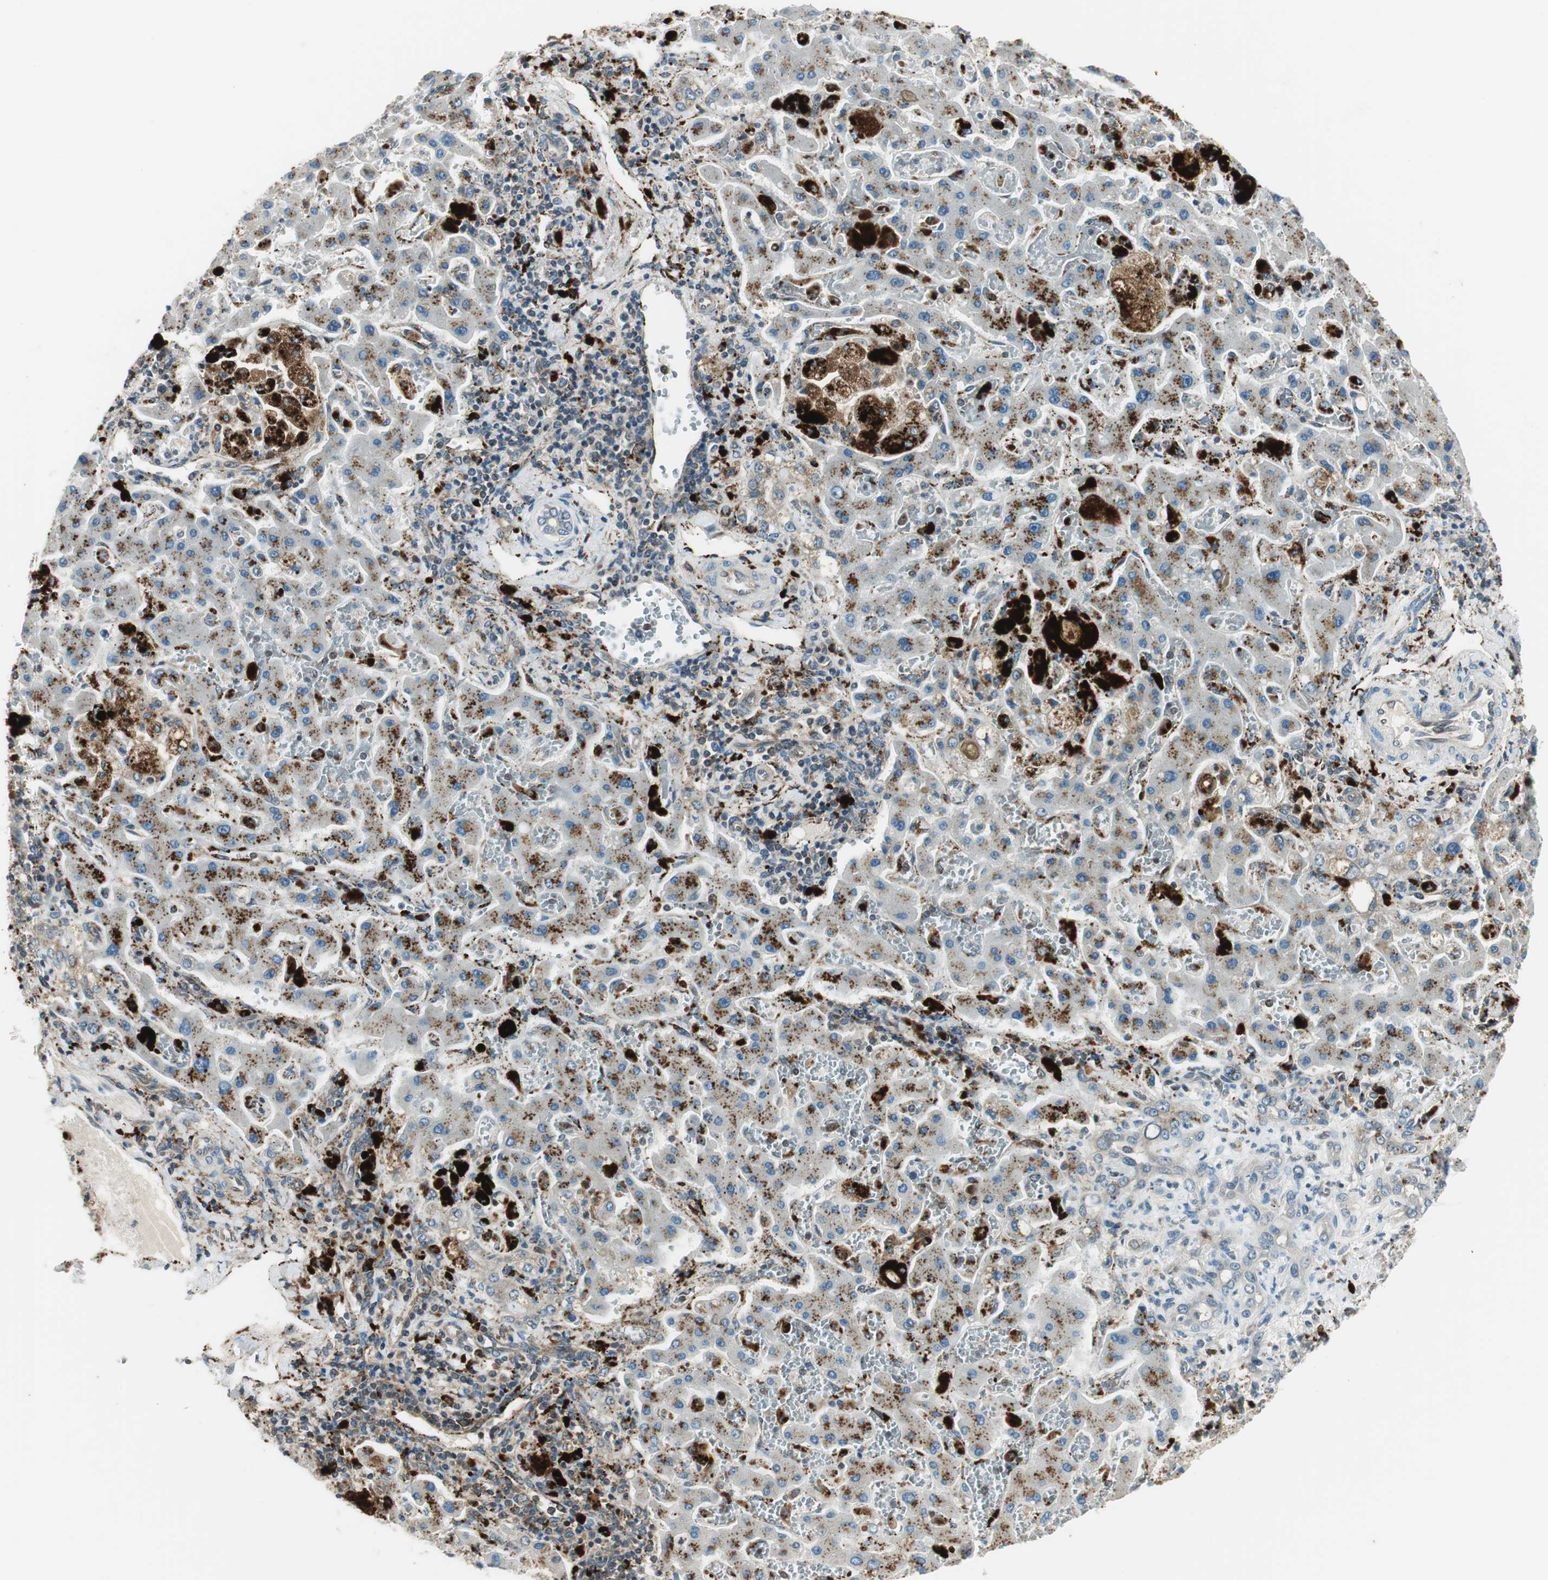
{"staining": {"intensity": "weak", "quantity": "25%-75%", "location": "cytoplasmic/membranous"}, "tissue": "liver cancer", "cell_type": "Tumor cells", "image_type": "cancer", "snomed": [{"axis": "morphology", "description": "Cholangiocarcinoma"}, {"axis": "topography", "description": "Liver"}], "caption": "Weak cytoplasmic/membranous protein positivity is appreciated in about 25%-75% of tumor cells in liver cancer.", "gene": "NCK1", "patient": {"sex": "male", "age": 50}}